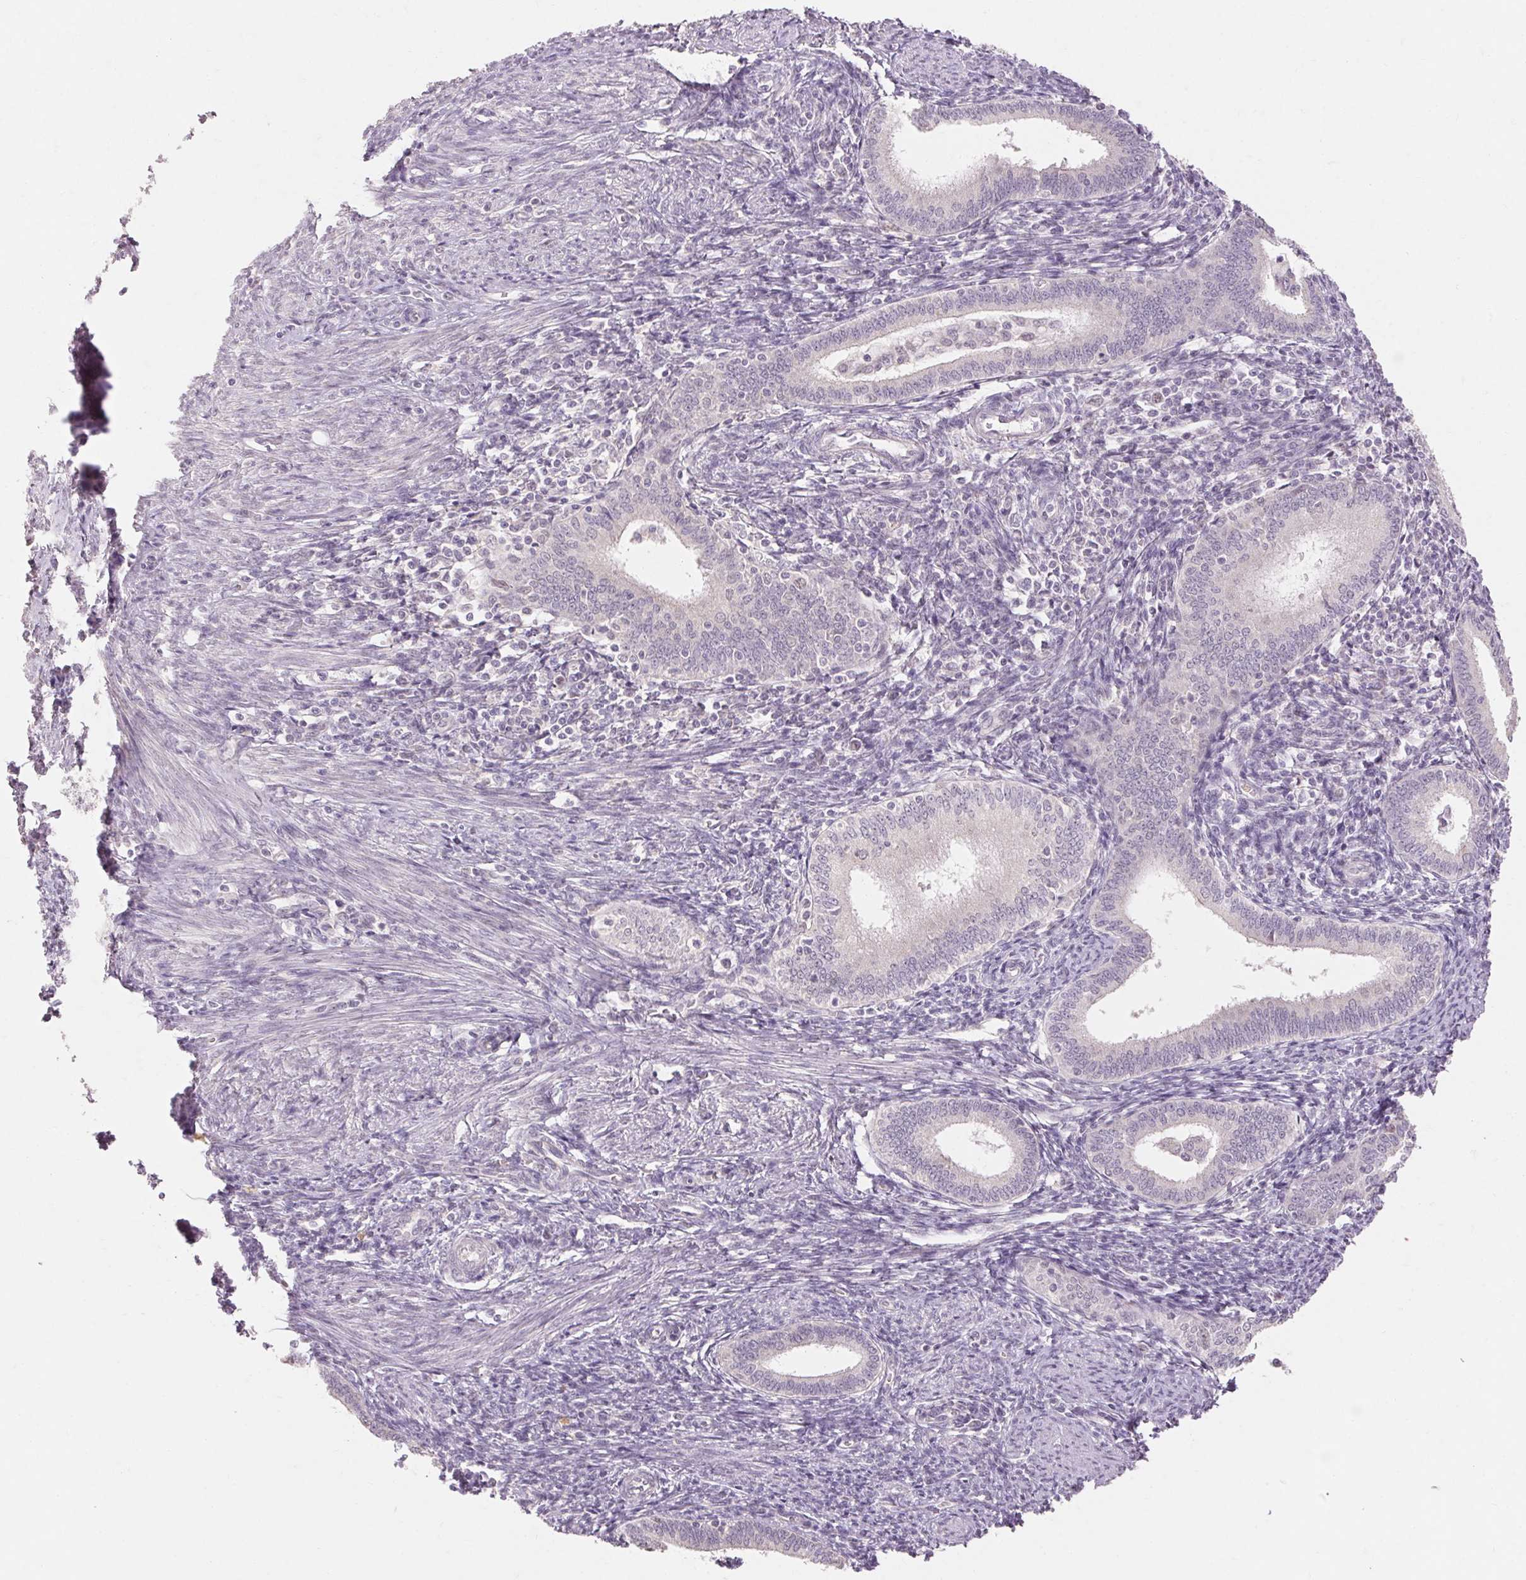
{"staining": {"intensity": "negative", "quantity": "none", "location": "none"}, "tissue": "endometrium", "cell_type": "Cells in endometrial stroma", "image_type": "normal", "snomed": [{"axis": "morphology", "description": "Normal tissue, NOS"}, {"axis": "topography", "description": "Endometrium"}], "caption": "The histopathology image demonstrates no significant staining in cells in endometrial stroma of endometrium.", "gene": "SKP2", "patient": {"sex": "female", "age": 41}}